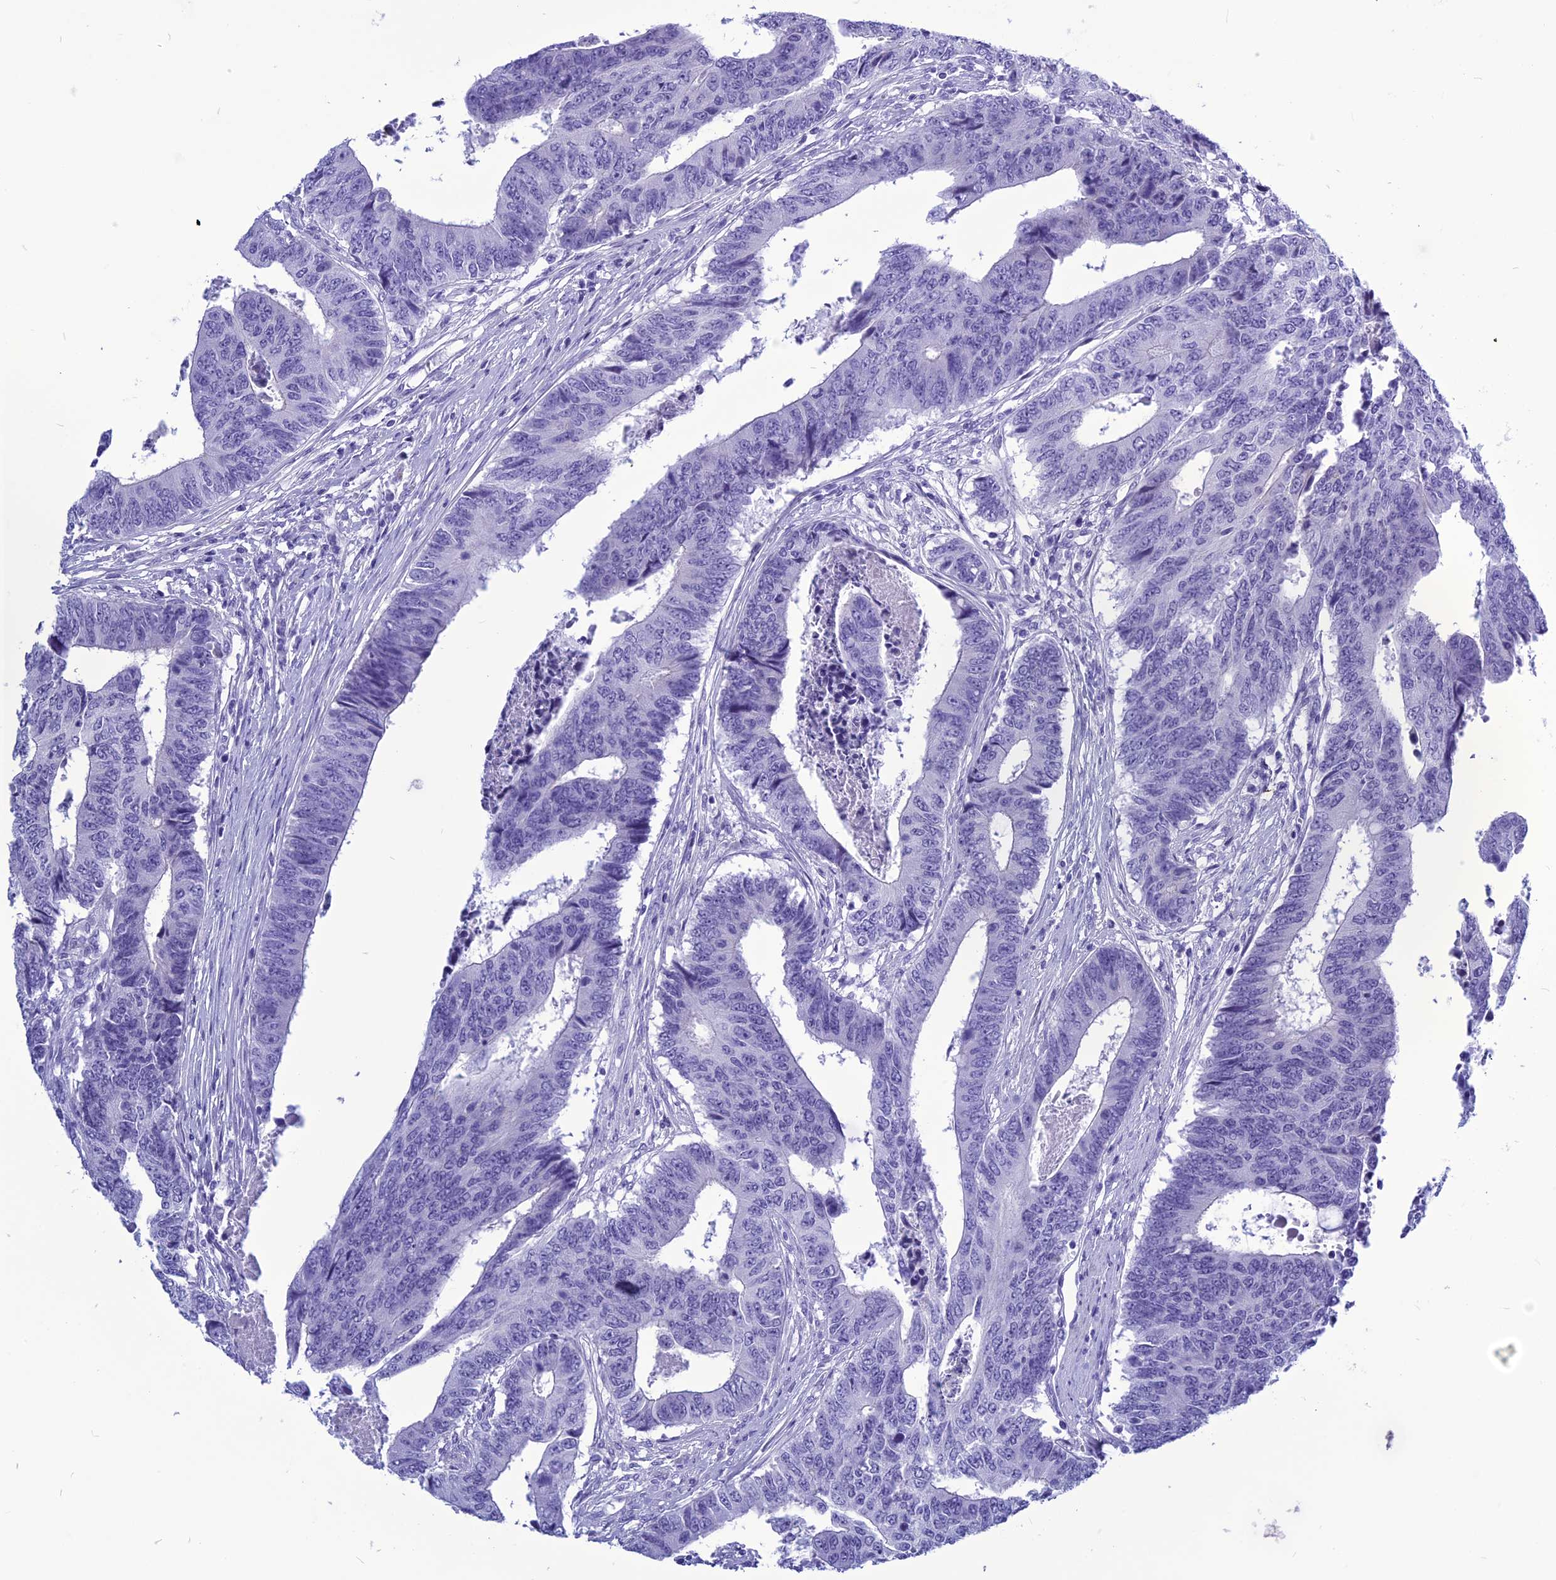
{"staining": {"intensity": "negative", "quantity": "none", "location": "none"}, "tissue": "colorectal cancer", "cell_type": "Tumor cells", "image_type": "cancer", "snomed": [{"axis": "morphology", "description": "Adenocarcinoma, NOS"}, {"axis": "topography", "description": "Rectum"}], "caption": "There is no significant staining in tumor cells of adenocarcinoma (colorectal).", "gene": "BBS2", "patient": {"sex": "male", "age": 84}}